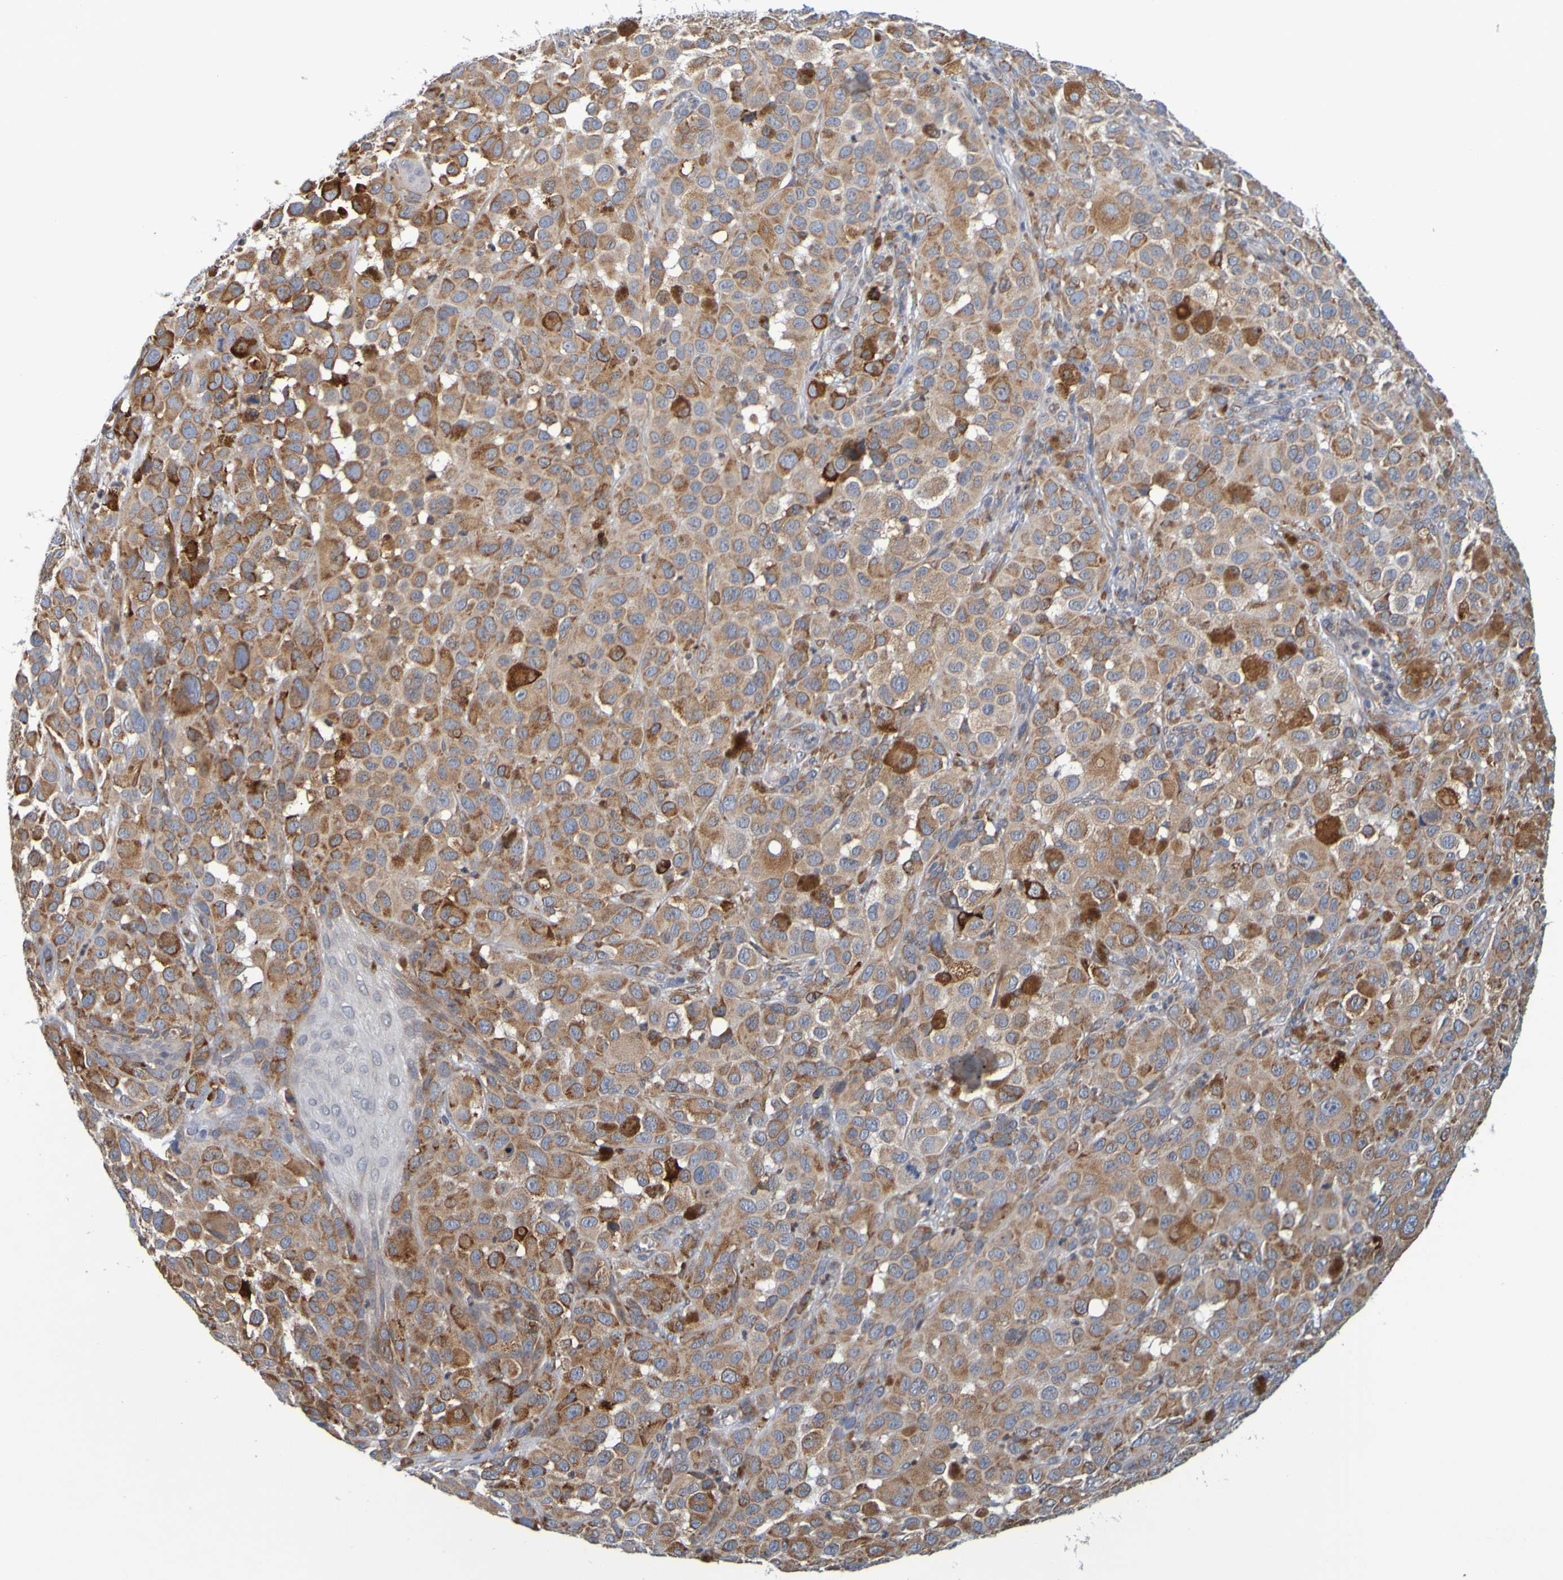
{"staining": {"intensity": "moderate", "quantity": "25%-75%", "location": "cytoplasmic/membranous"}, "tissue": "melanoma", "cell_type": "Tumor cells", "image_type": "cancer", "snomed": [{"axis": "morphology", "description": "Malignant melanoma, NOS"}, {"axis": "topography", "description": "Skin"}], "caption": "Protein staining of malignant melanoma tissue demonstrates moderate cytoplasmic/membranous expression in approximately 25%-75% of tumor cells.", "gene": "SIL1", "patient": {"sex": "male", "age": 96}}